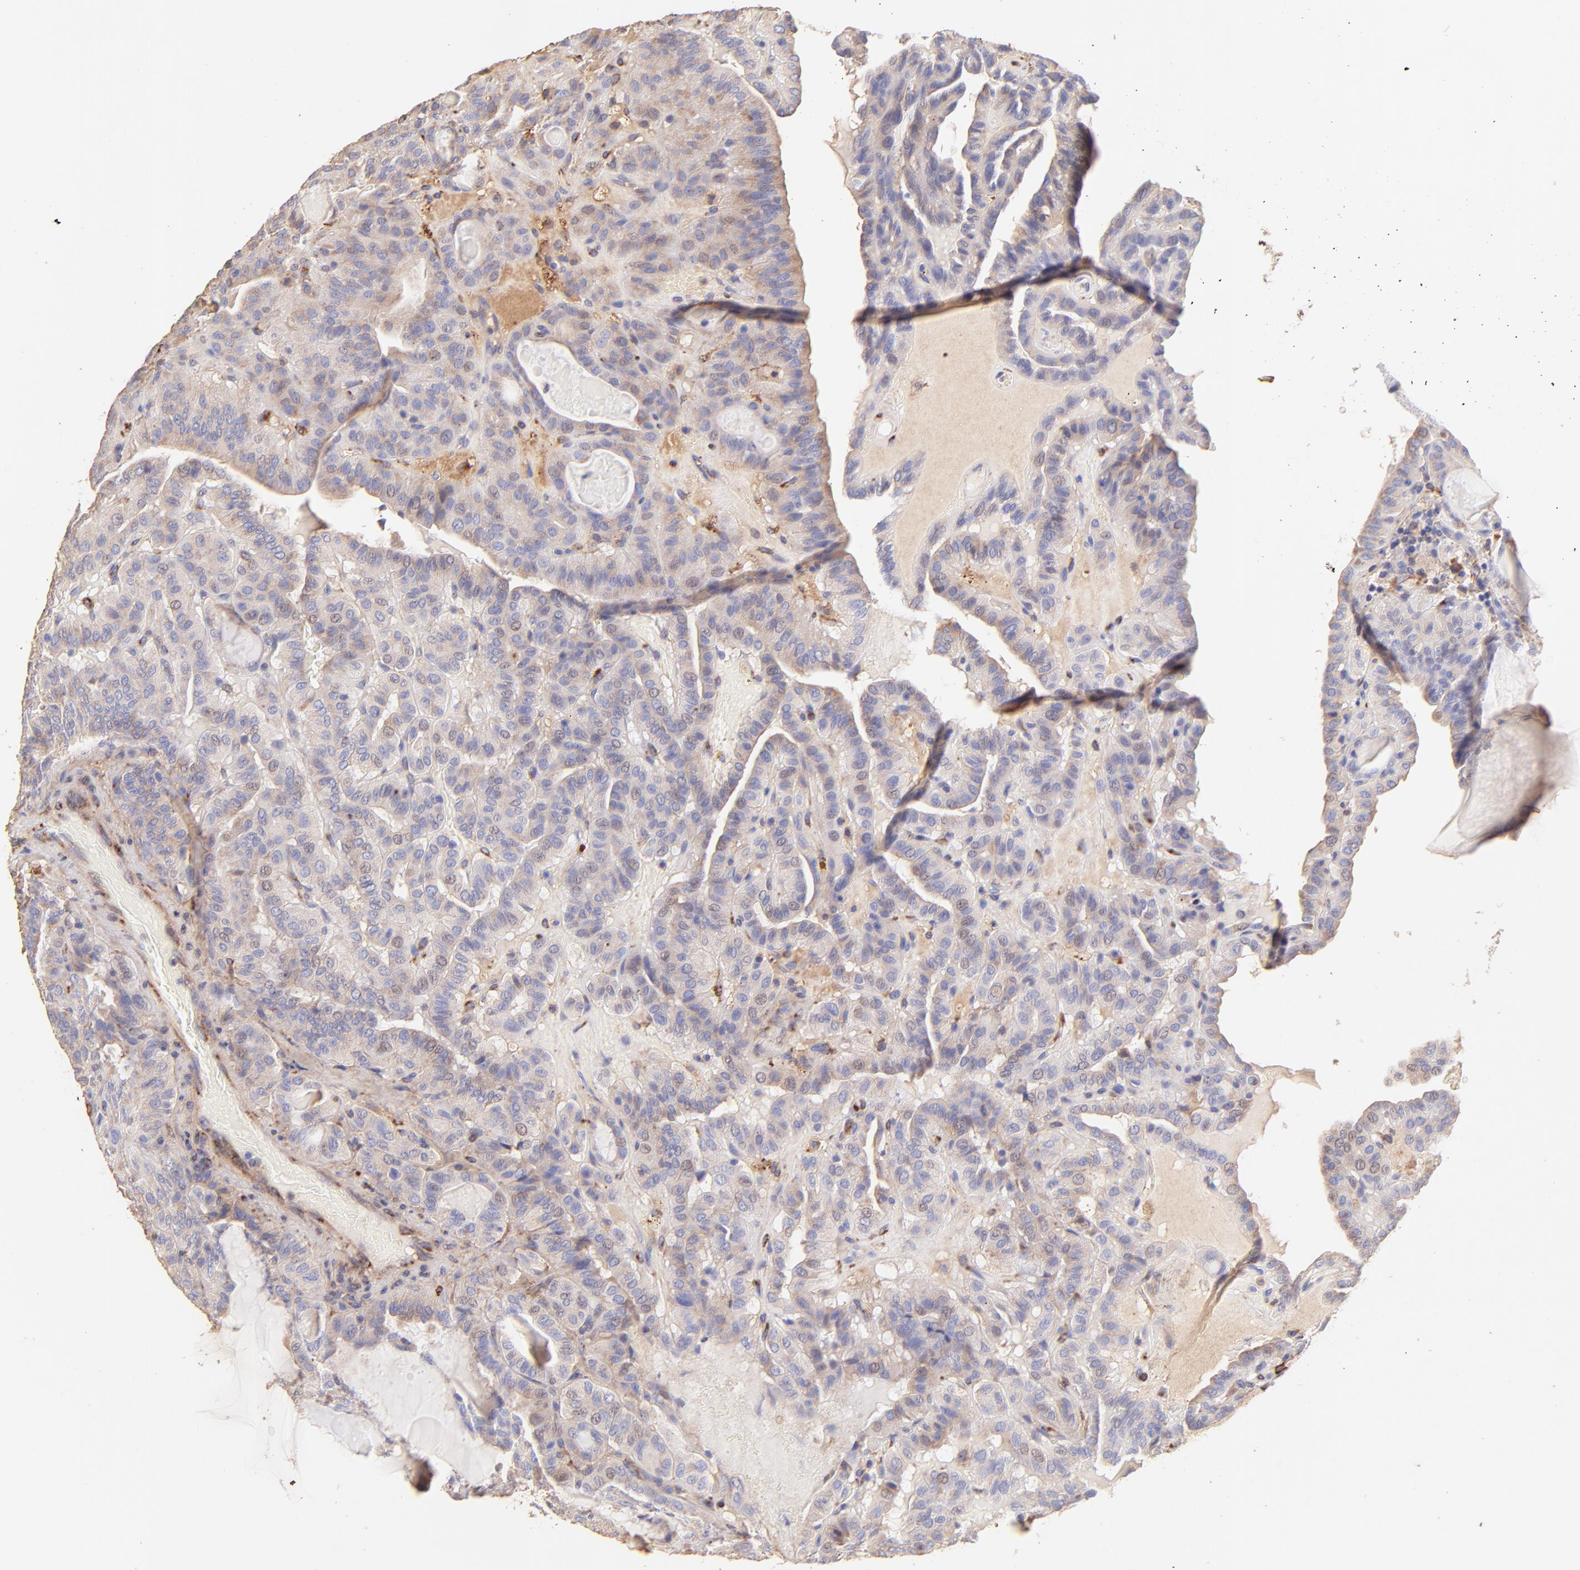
{"staining": {"intensity": "weak", "quantity": ">75%", "location": "cytoplasmic/membranous"}, "tissue": "thyroid cancer", "cell_type": "Tumor cells", "image_type": "cancer", "snomed": [{"axis": "morphology", "description": "Papillary adenocarcinoma, NOS"}, {"axis": "topography", "description": "Thyroid gland"}], "caption": "Brown immunohistochemical staining in thyroid cancer (papillary adenocarcinoma) exhibits weak cytoplasmic/membranous positivity in approximately >75% of tumor cells.", "gene": "BGN", "patient": {"sex": "male", "age": 77}}